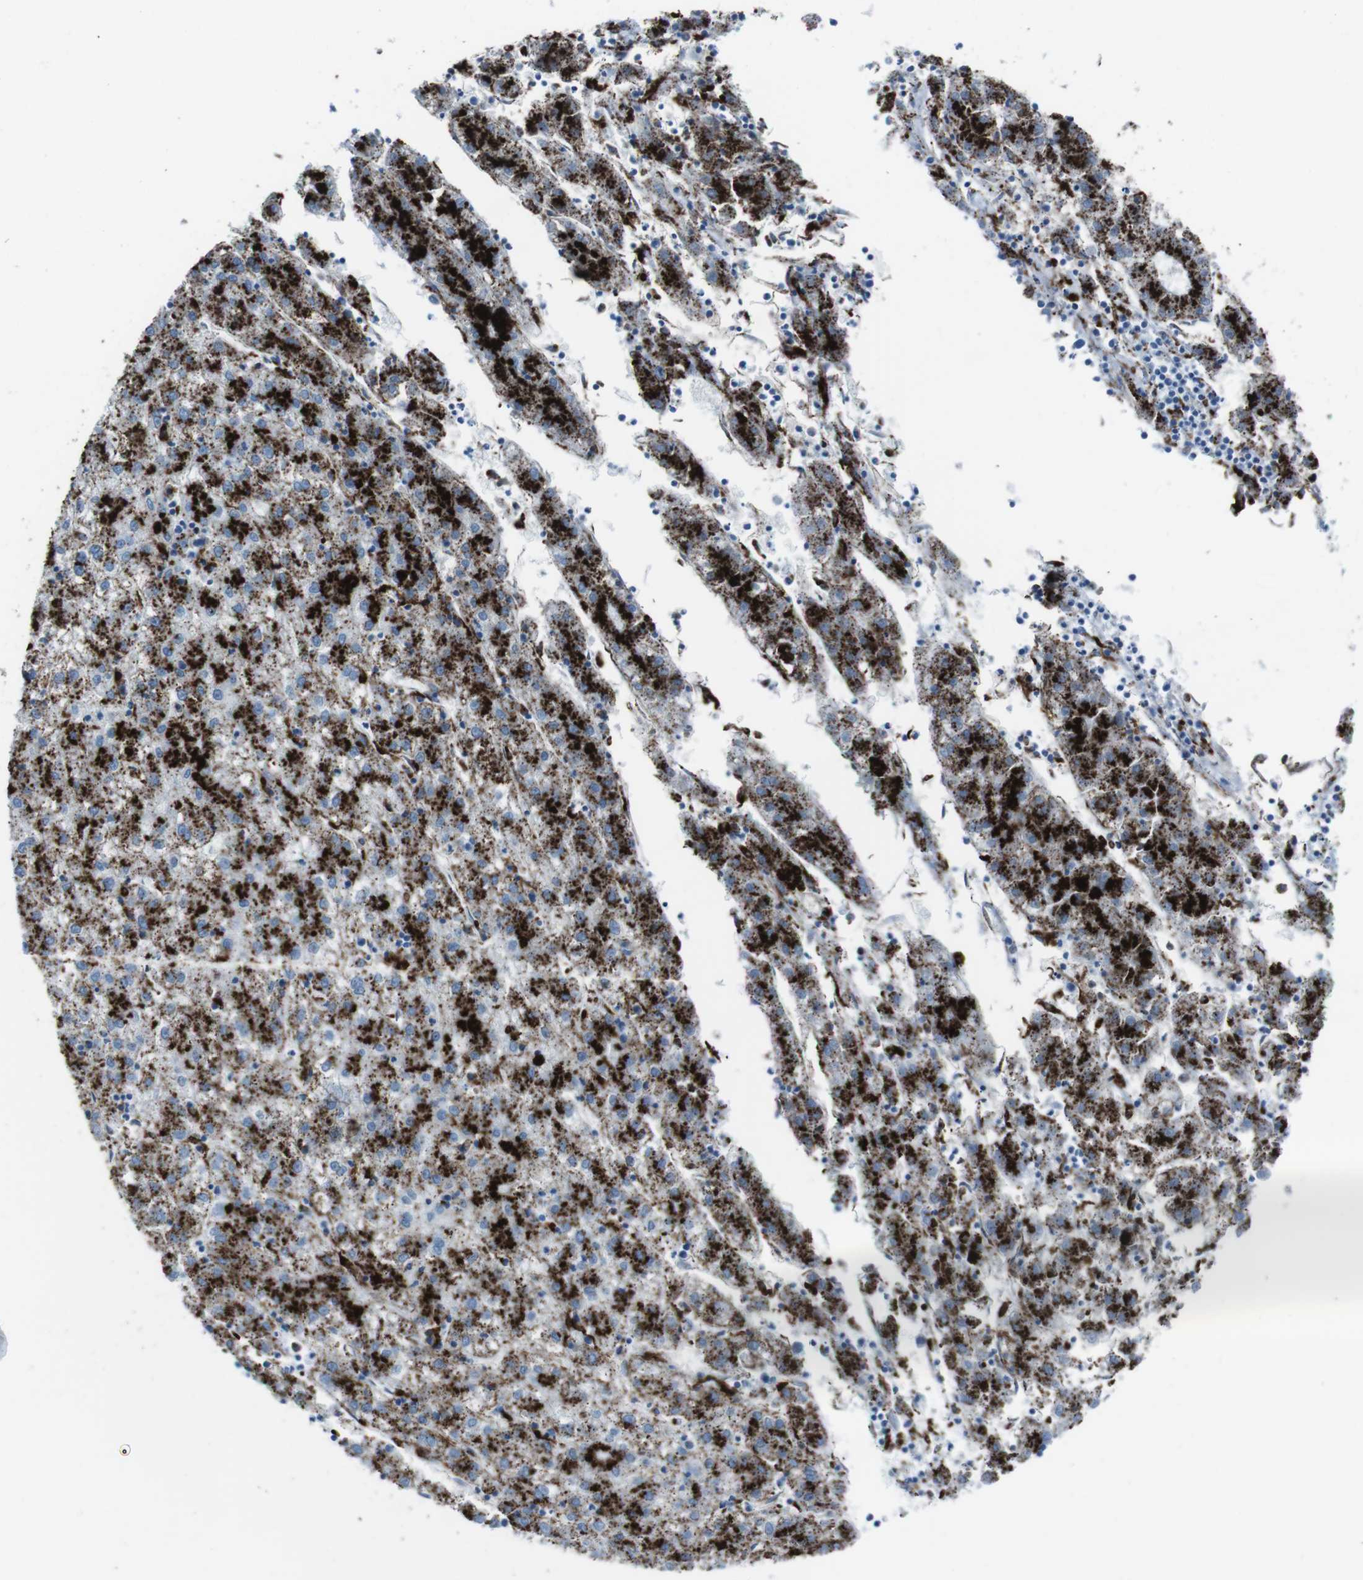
{"staining": {"intensity": "strong", "quantity": ">75%", "location": "cytoplasmic/membranous"}, "tissue": "liver cancer", "cell_type": "Tumor cells", "image_type": "cancer", "snomed": [{"axis": "morphology", "description": "Carcinoma, Hepatocellular, NOS"}, {"axis": "topography", "description": "Liver"}], "caption": "Liver cancer stained with a brown dye shows strong cytoplasmic/membranous positive positivity in approximately >75% of tumor cells.", "gene": "SCARB2", "patient": {"sex": "male", "age": 72}}